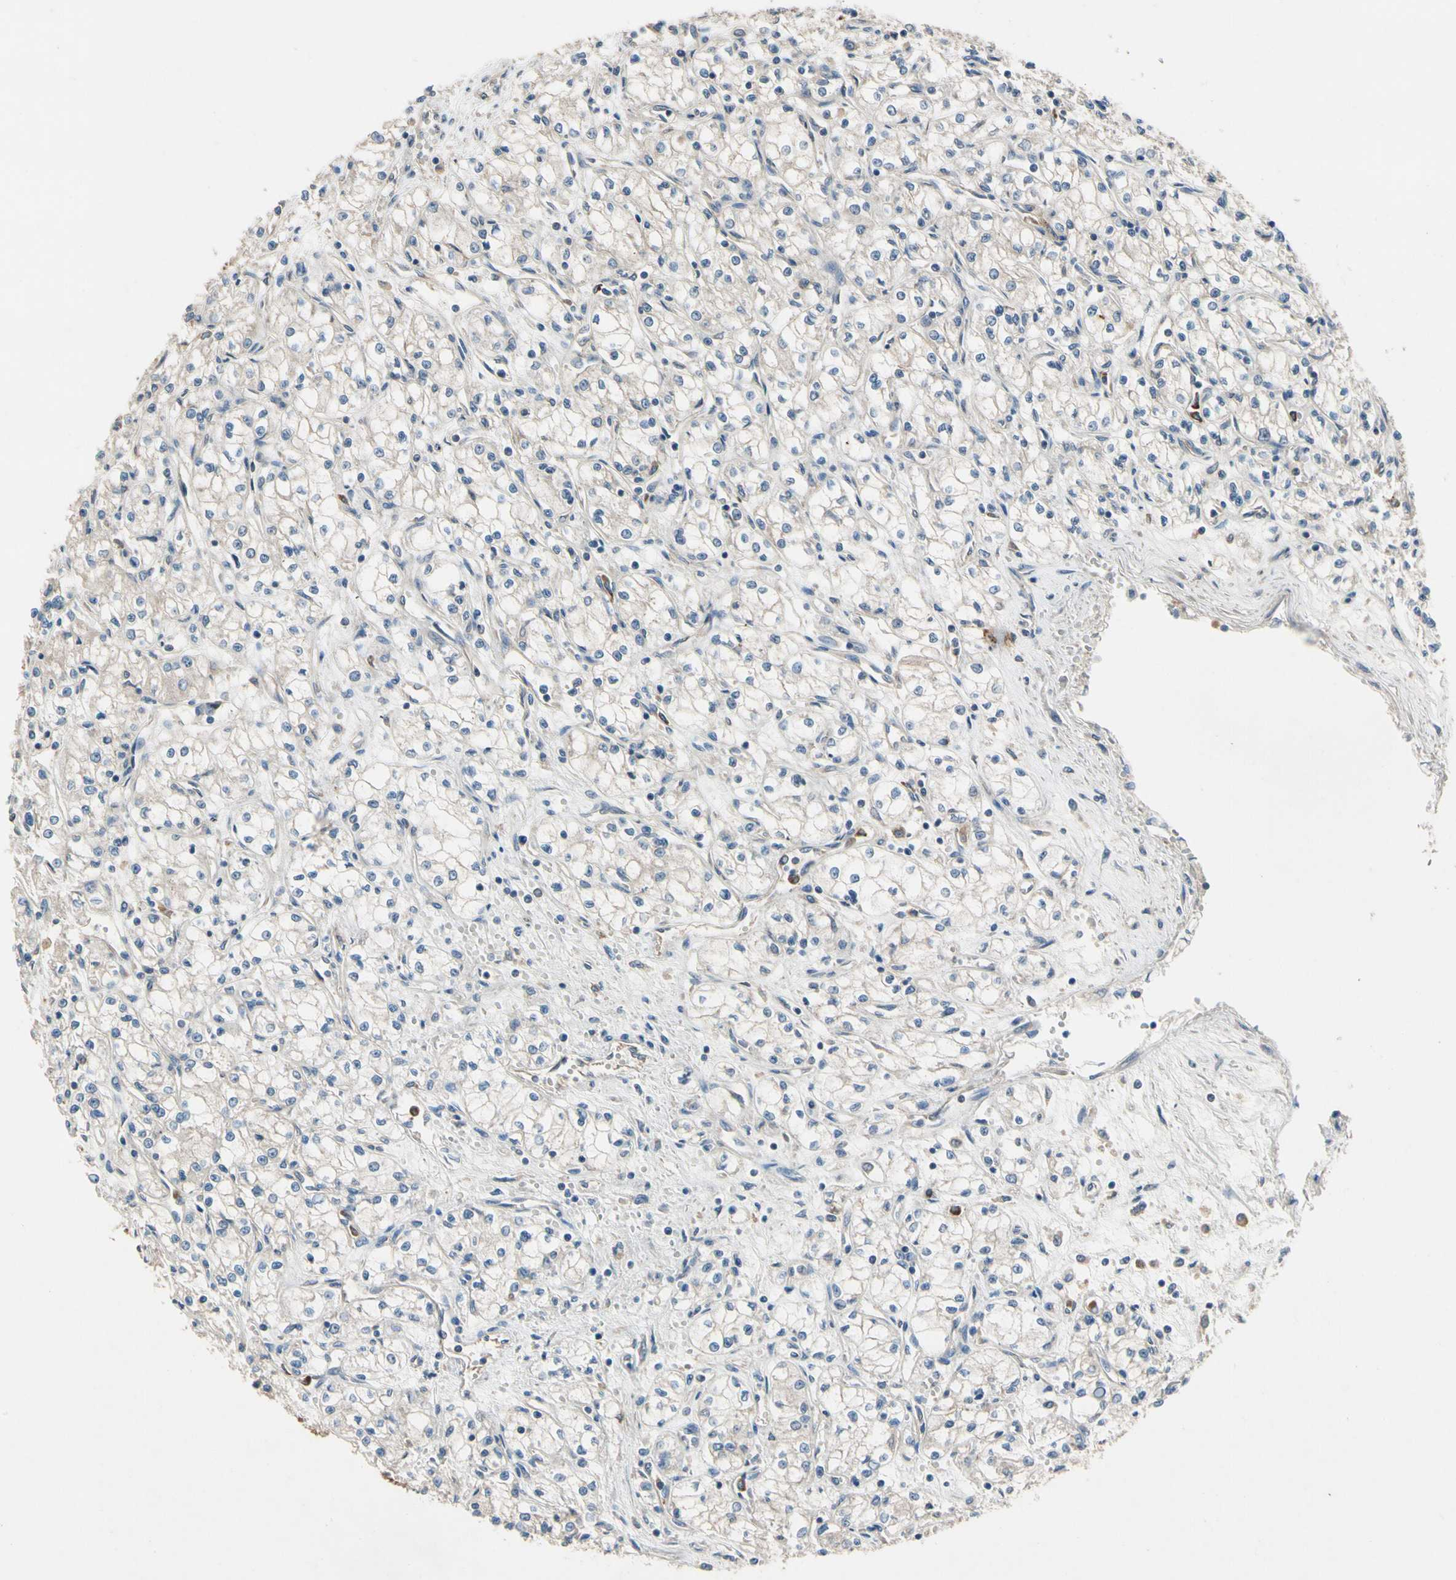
{"staining": {"intensity": "negative", "quantity": "none", "location": "none"}, "tissue": "renal cancer", "cell_type": "Tumor cells", "image_type": "cancer", "snomed": [{"axis": "morphology", "description": "Normal tissue, NOS"}, {"axis": "morphology", "description": "Adenocarcinoma, NOS"}, {"axis": "topography", "description": "Kidney"}], "caption": "IHC of adenocarcinoma (renal) shows no positivity in tumor cells.", "gene": "SIGLEC5", "patient": {"sex": "male", "age": 59}}